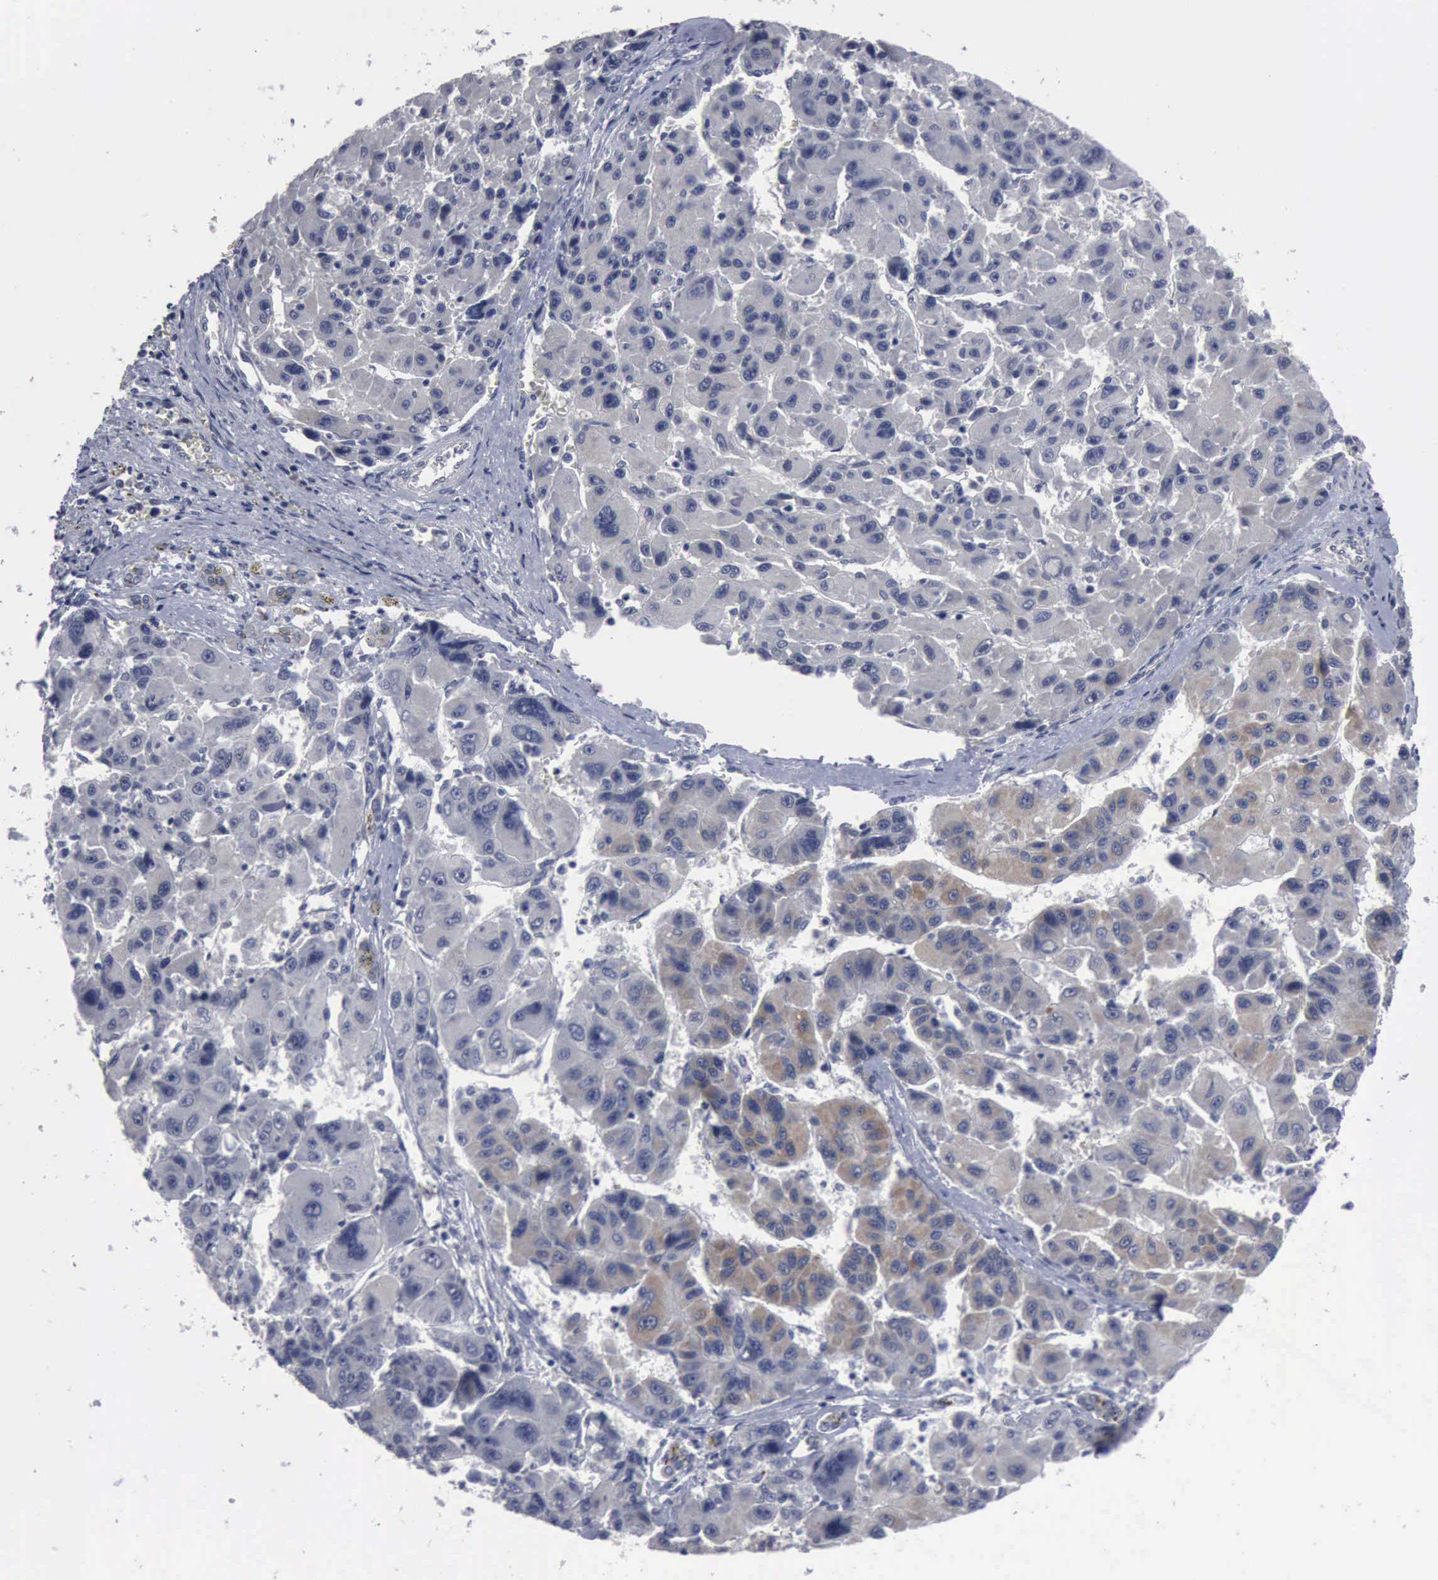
{"staining": {"intensity": "weak", "quantity": "25%-75%", "location": "cytoplasmic/membranous"}, "tissue": "liver cancer", "cell_type": "Tumor cells", "image_type": "cancer", "snomed": [{"axis": "morphology", "description": "Carcinoma, Hepatocellular, NOS"}, {"axis": "topography", "description": "Liver"}], "caption": "Immunohistochemical staining of liver hepatocellular carcinoma demonstrates low levels of weak cytoplasmic/membranous expression in approximately 25%-75% of tumor cells.", "gene": "MYO18B", "patient": {"sex": "male", "age": 64}}